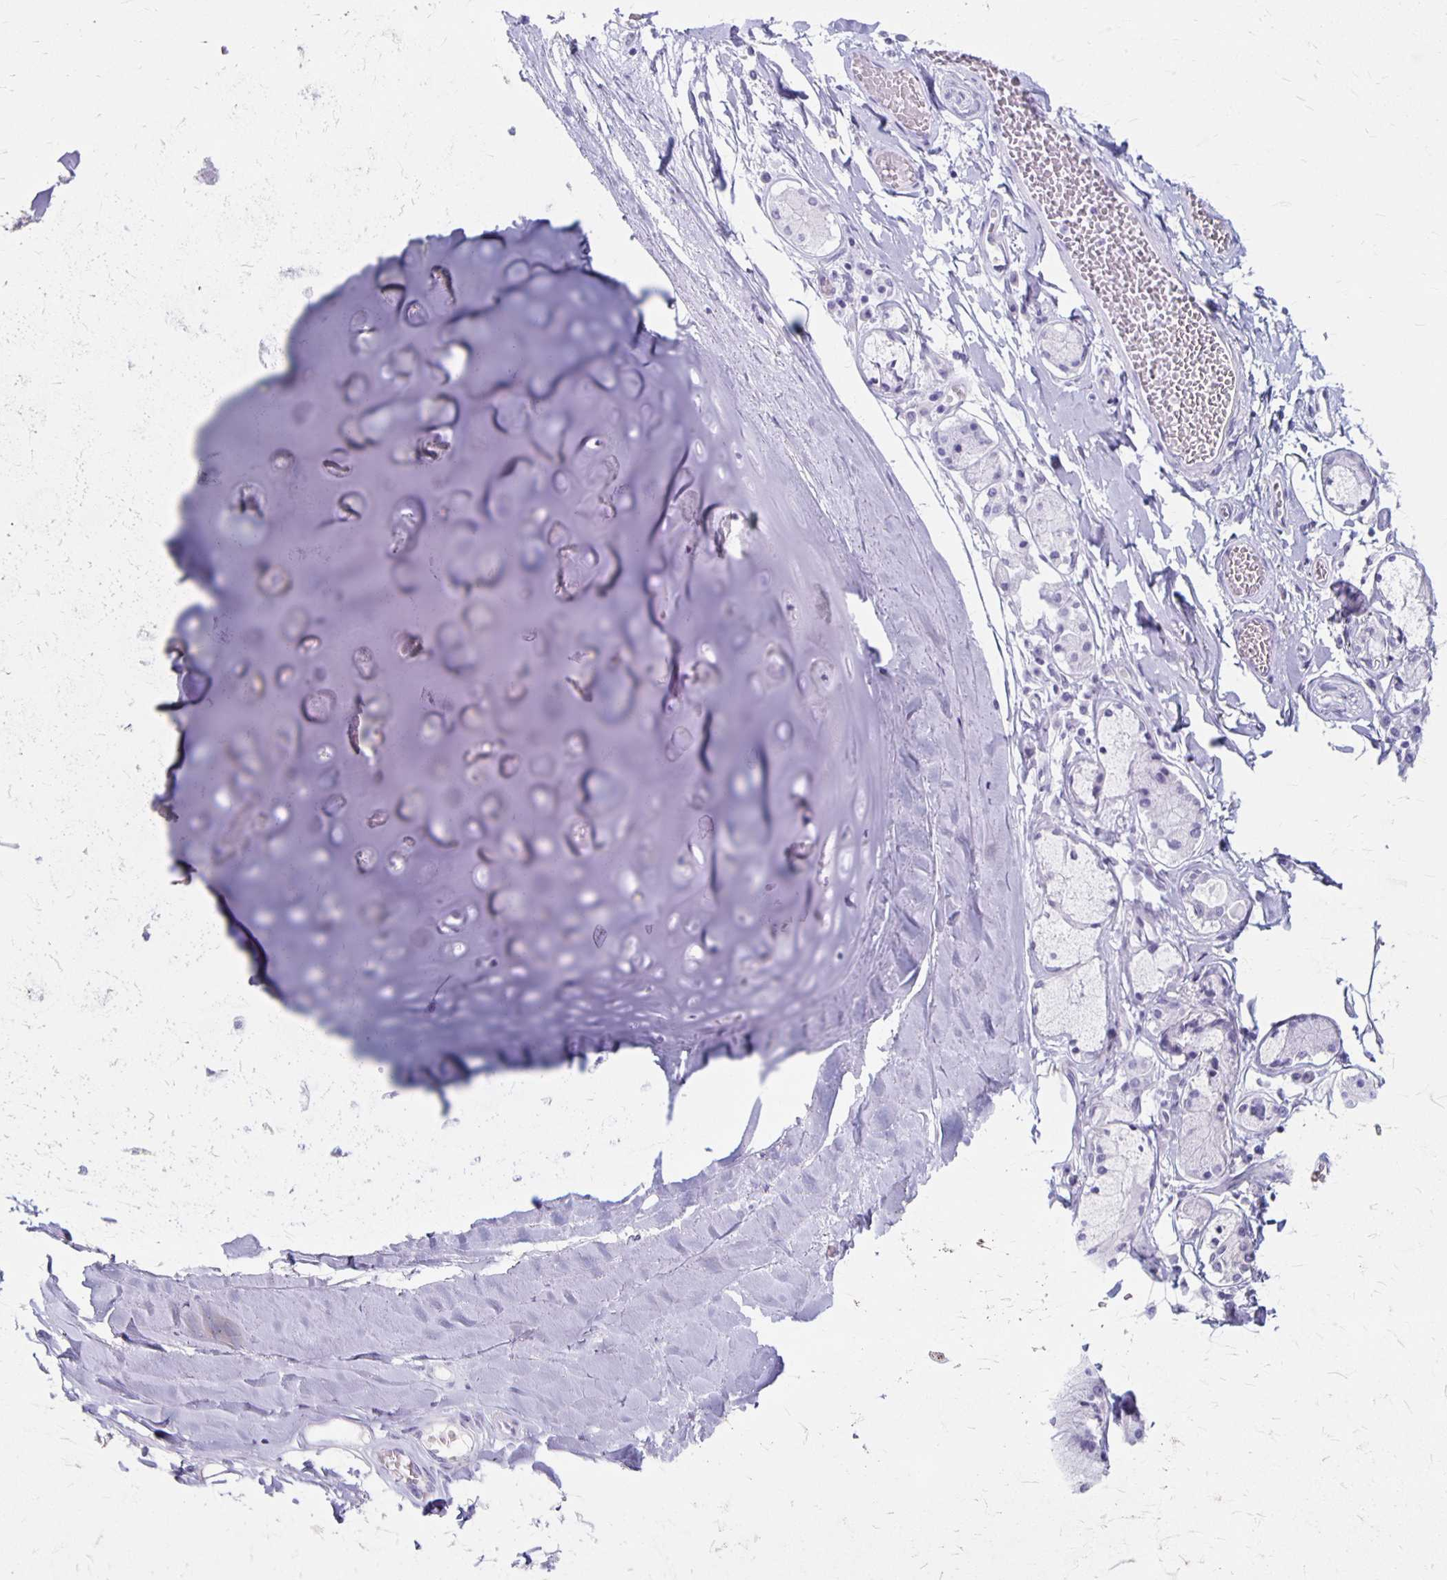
{"staining": {"intensity": "negative", "quantity": "none", "location": "none"}, "tissue": "adipose tissue", "cell_type": "Adipocytes", "image_type": "normal", "snomed": [{"axis": "morphology", "description": "Normal tissue, NOS"}, {"axis": "topography", "description": "Cartilage tissue"}, {"axis": "topography", "description": "Bronchus"}, {"axis": "topography", "description": "Peripheral nerve tissue"}], "caption": "The histopathology image displays no significant expression in adipocytes of adipose tissue.", "gene": "MAGEC2", "patient": {"sex": "male", "age": 67}}